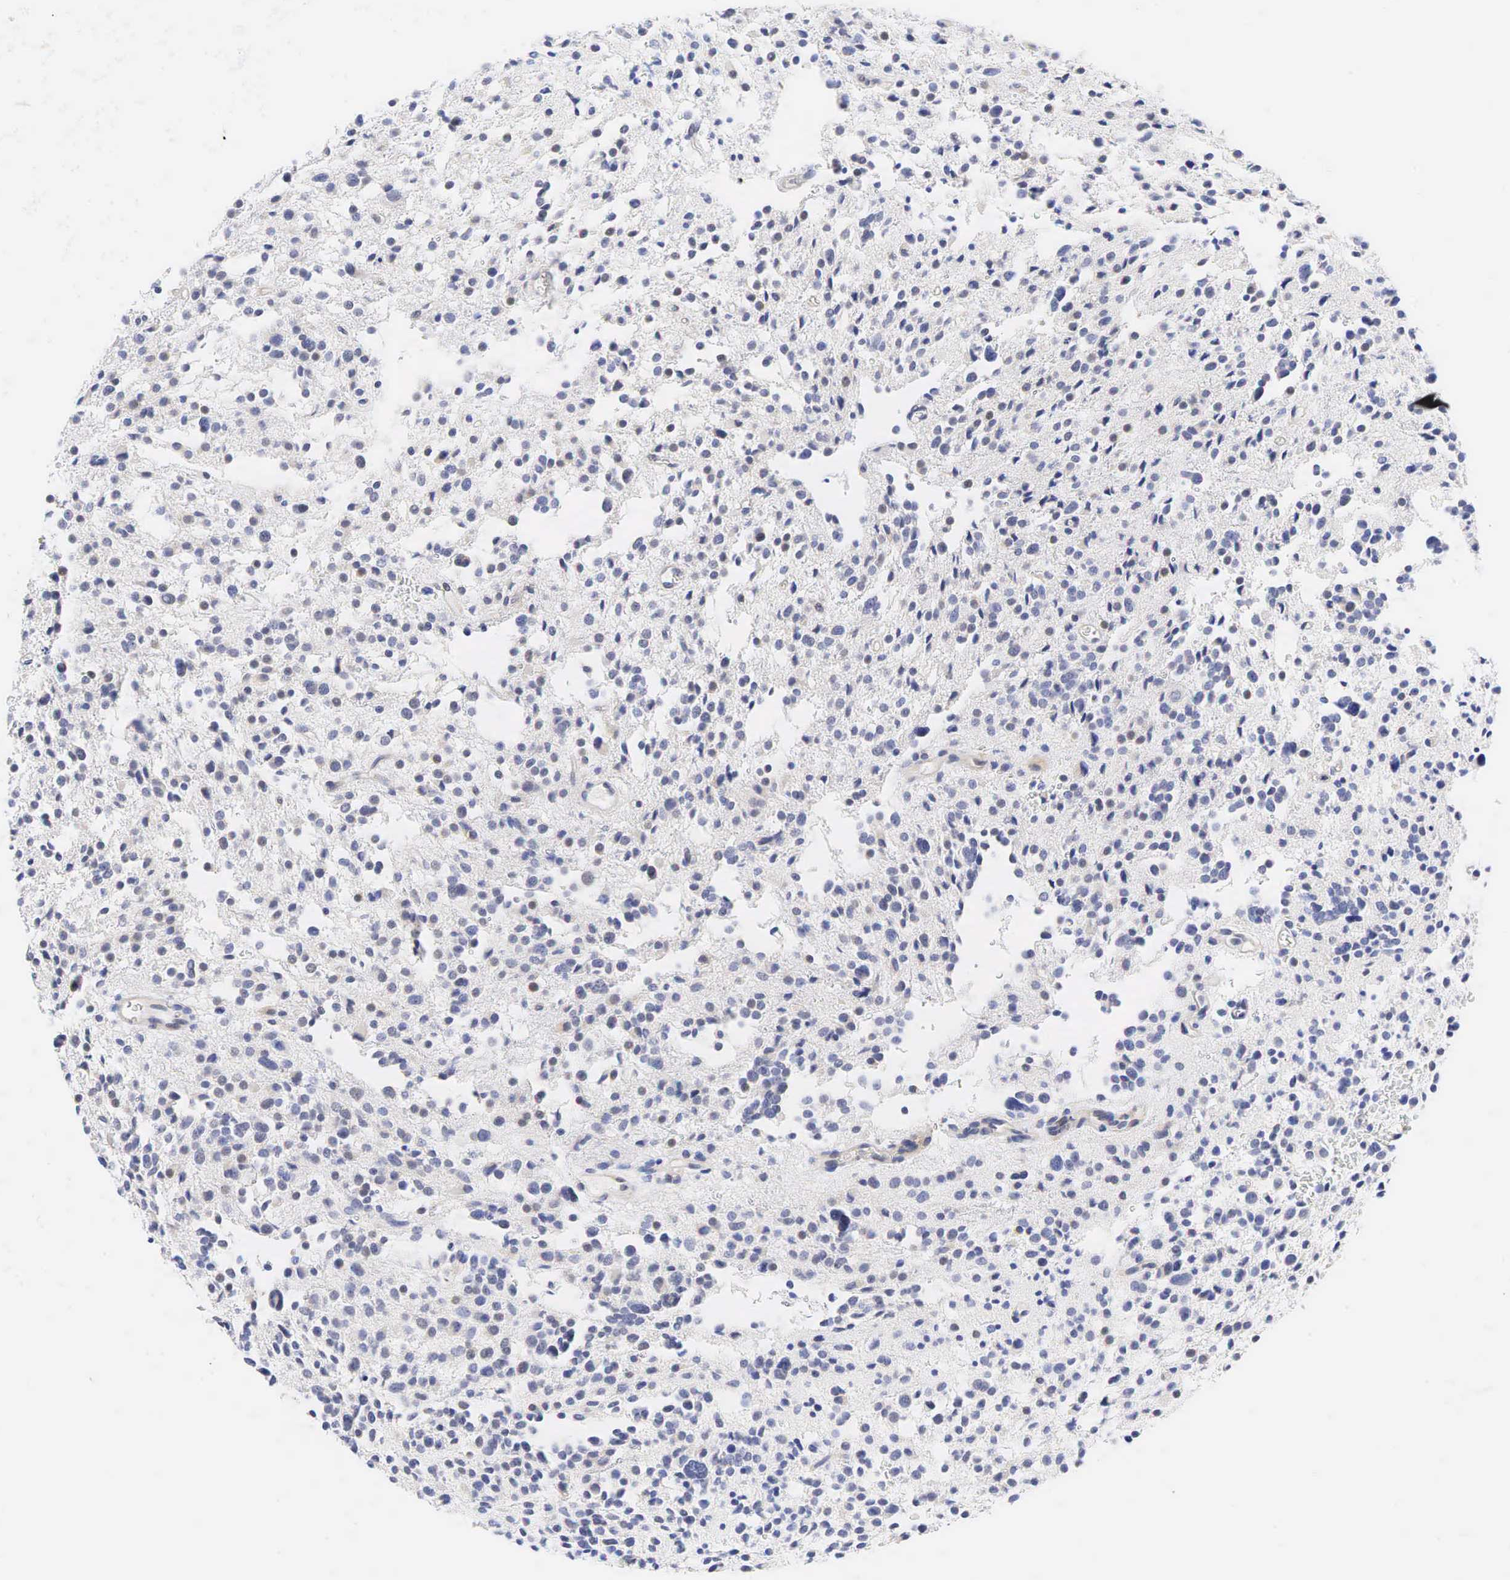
{"staining": {"intensity": "negative", "quantity": "none", "location": "none"}, "tissue": "glioma", "cell_type": "Tumor cells", "image_type": "cancer", "snomed": [{"axis": "morphology", "description": "Glioma, malignant, Low grade"}, {"axis": "topography", "description": "Brain"}], "caption": "Protein analysis of glioma displays no significant expression in tumor cells.", "gene": "AR", "patient": {"sex": "female", "age": 36}}